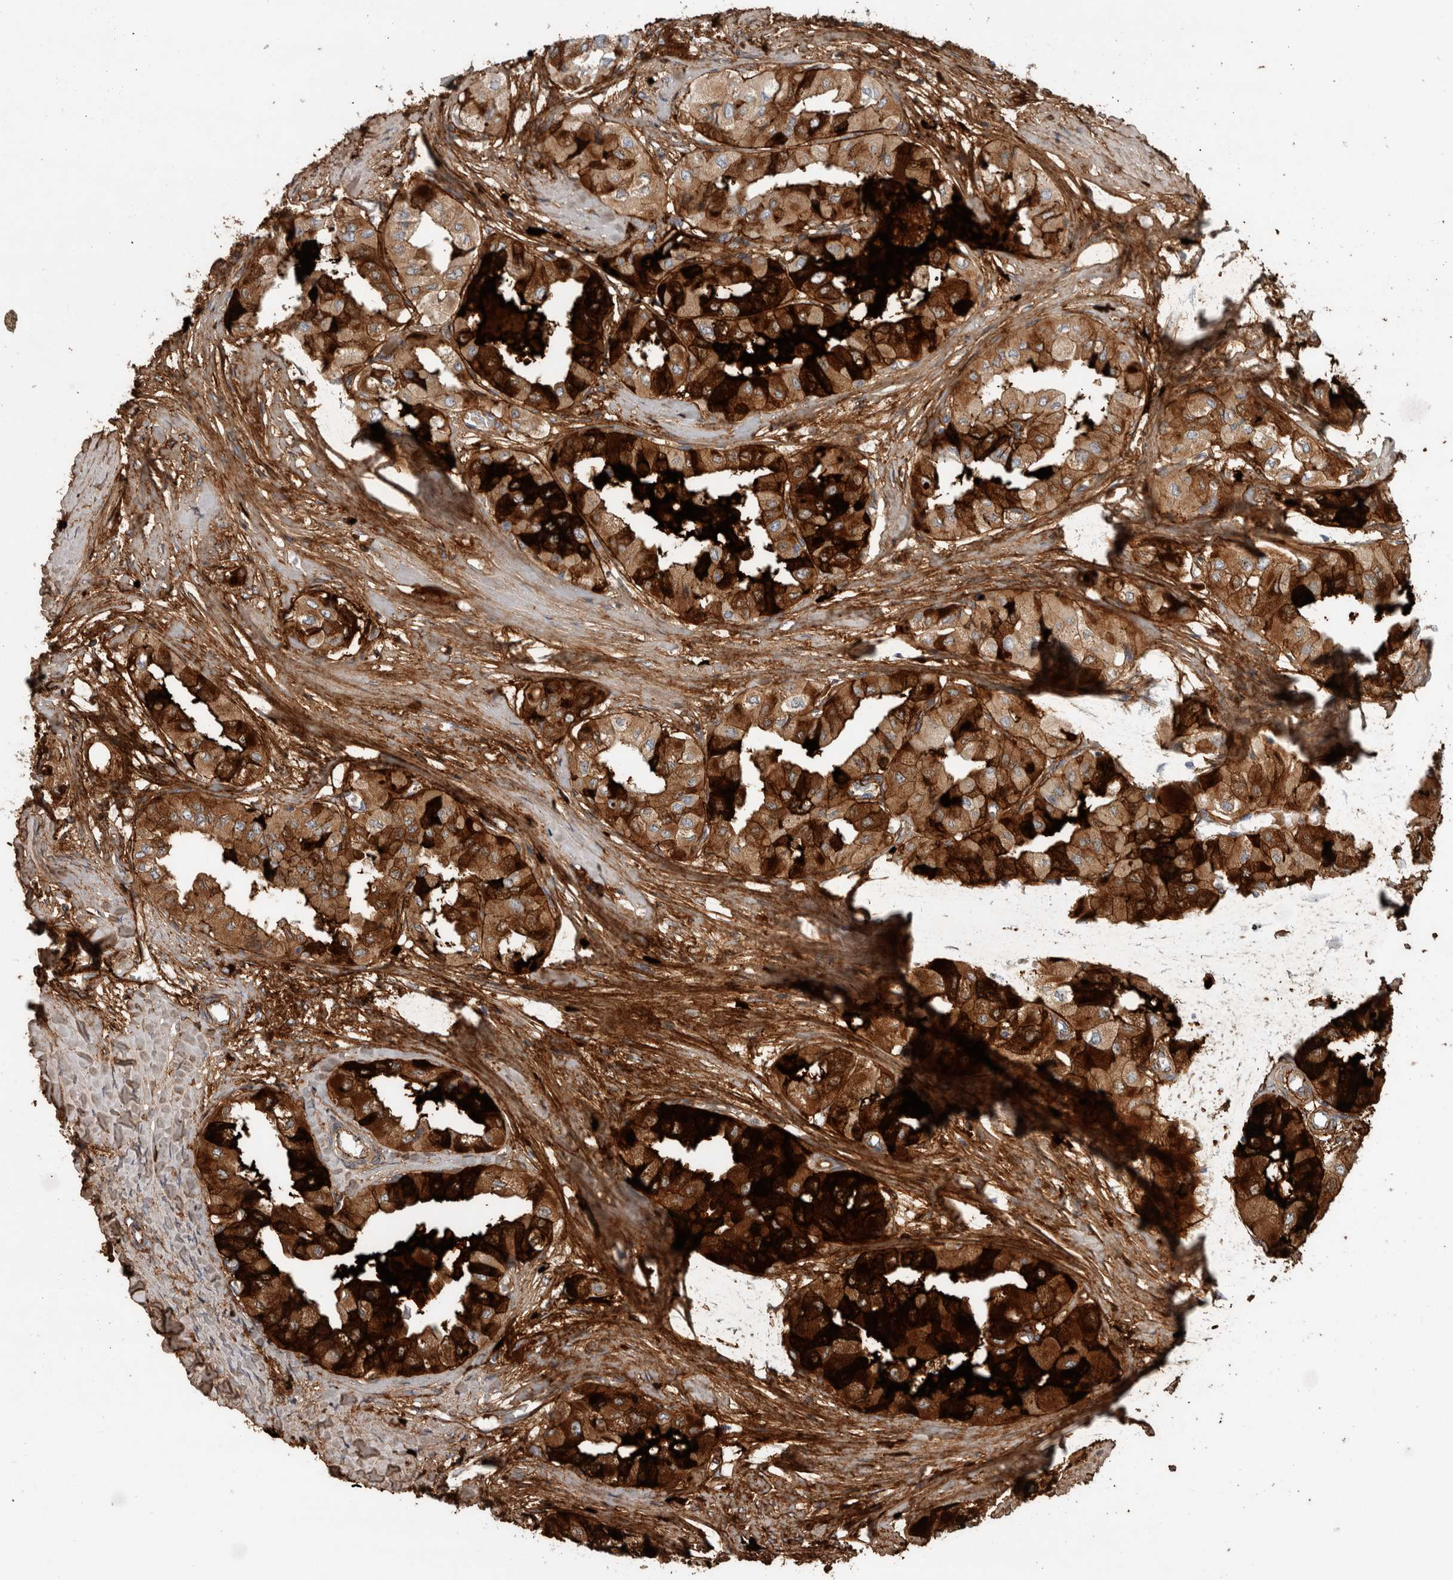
{"staining": {"intensity": "strong", "quantity": ">75%", "location": "cytoplasmic/membranous"}, "tissue": "thyroid cancer", "cell_type": "Tumor cells", "image_type": "cancer", "snomed": [{"axis": "morphology", "description": "Papillary adenocarcinoma, NOS"}, {"axis": "topography", "description": "Thyroid gland"}], "caption": "Tumor cells exhibit high levels of strong cytoplasmic/membranous expression in approximately >75% of cells in papillary adenocarcinoma (thyroid).", "gene": "FN1", "patient": {"sex": "female", "age": 59}}